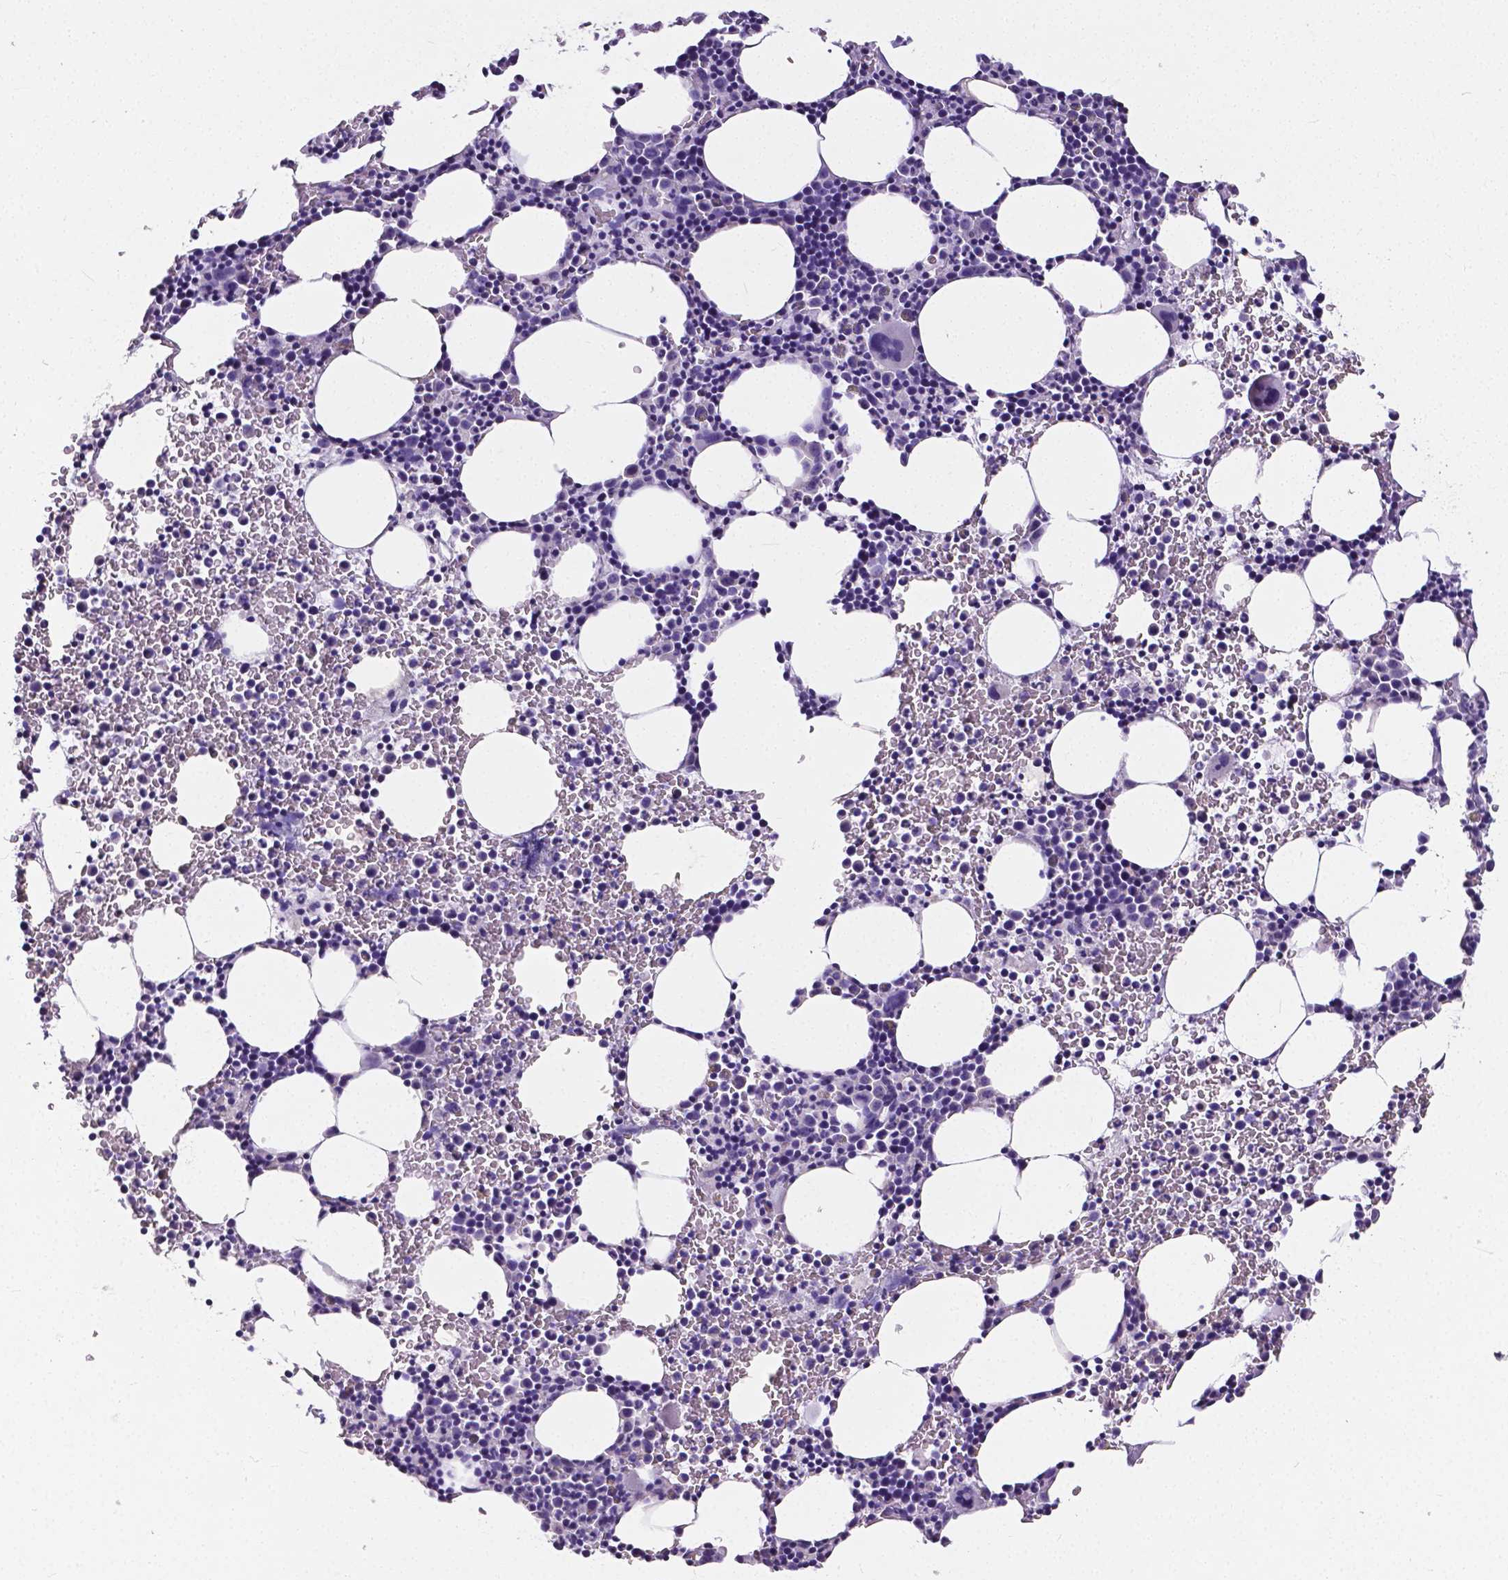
{"staining": {"intensity": "negative", "quantity": "none", "location": "none"}, "tissue": "bone marrow", "cell_type": "Hematopoietic cells", "image_type": "normal", "snomed": [{"axis": "morphology", "description": "Normal tissue, NOS"}, {"axis": "topography", "description": "Bone marrow"}], "caption": "The histopathology image shows no staining of hematopoietic cells in benign bone marrow.", "gene": "OCLN", "patient": {"sex": "male", "age": 58}}